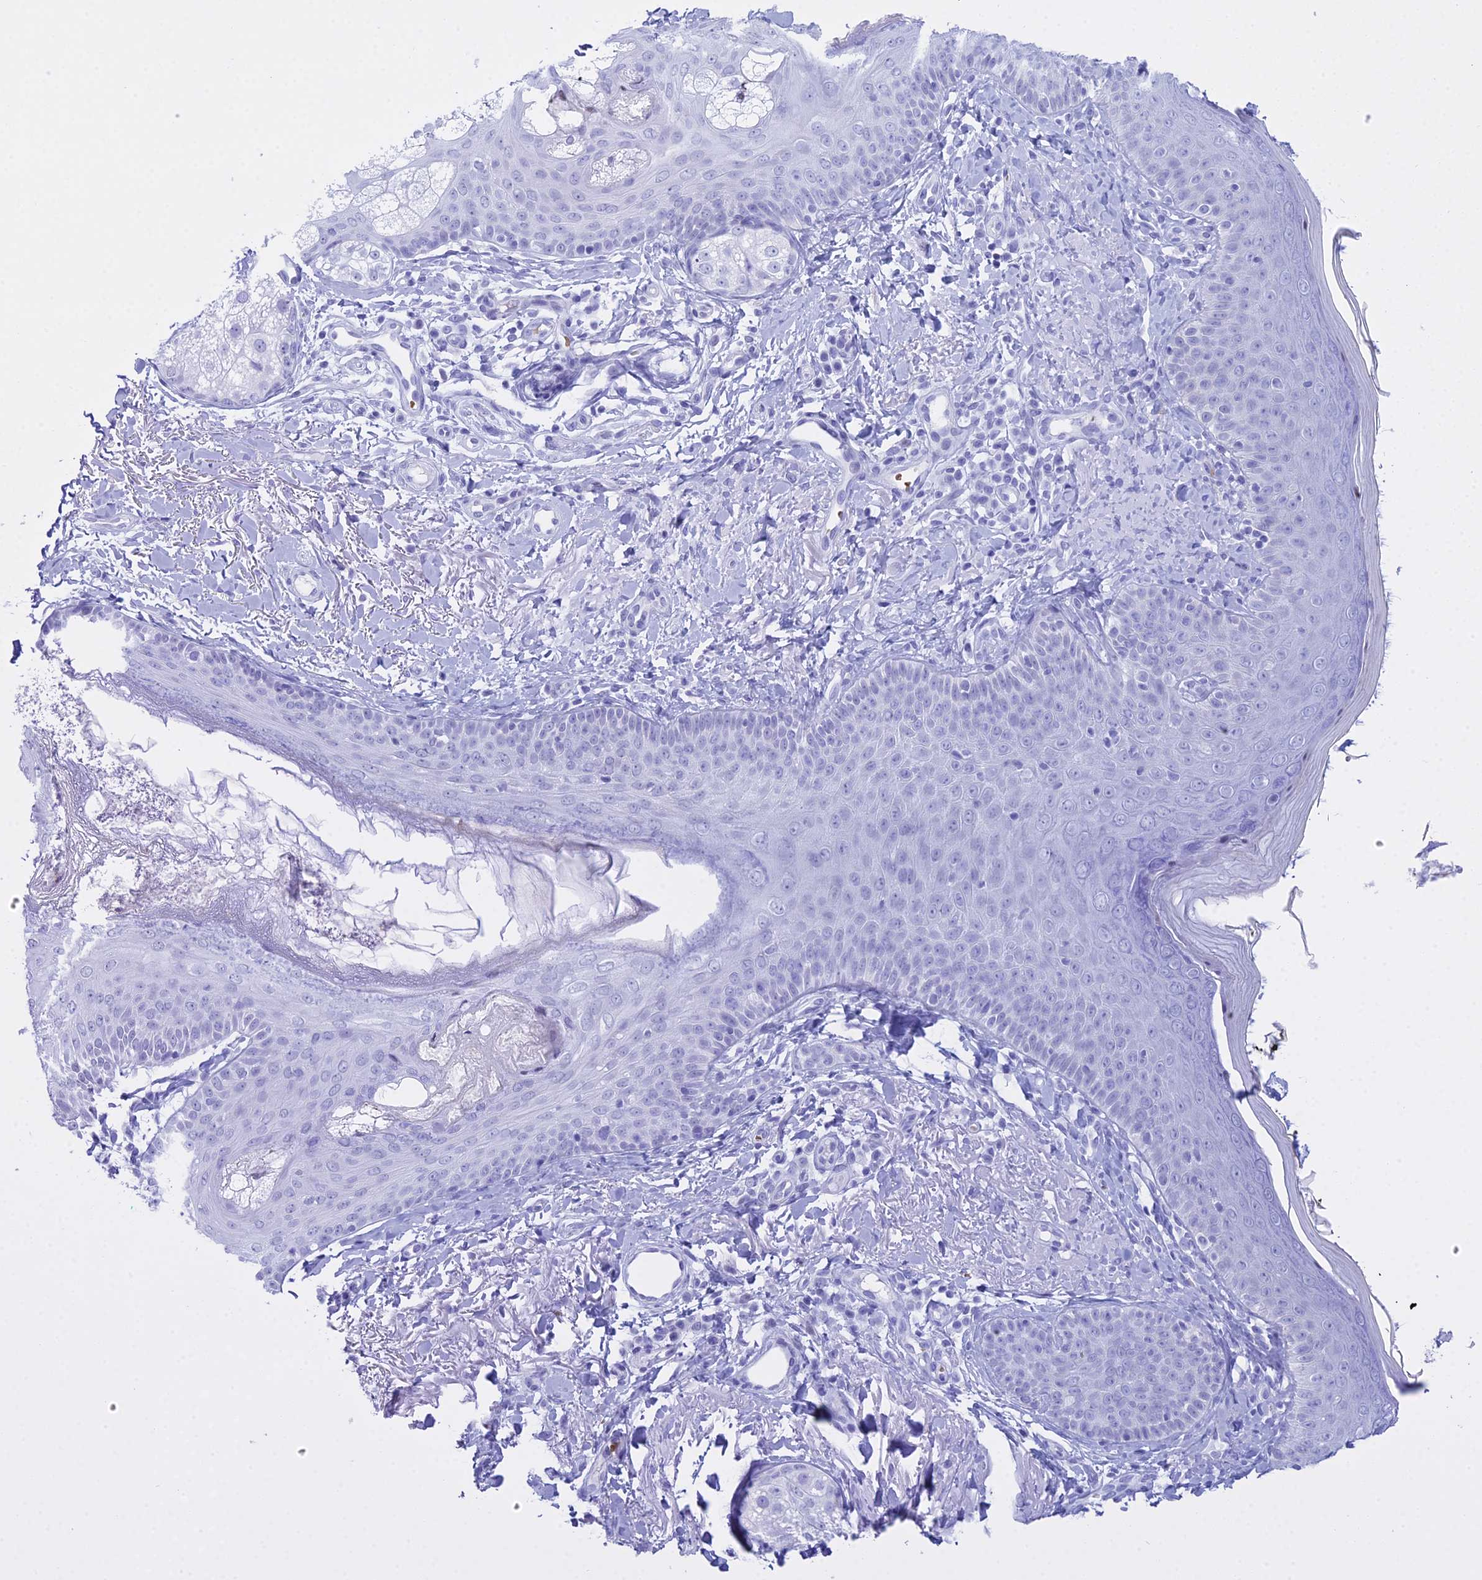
{"staining": {"intensity": "negative", "quantity": "none", "location": "none"}, "tissue": "skin", "cell_type": "Fibroblasts", "image_type": "normal", "snomed": [{"axis": "morphology", "description": "Normal tissue, NOS"}, {"axis": "topography", "description": "Skin"}], "caption": "Micrograph shows no significant protein positivity in fibroblasts of benign skin. (DAB (3,3'-diaminobenzidine) immunohistochemistry with hematoxylin counter stain).", "gene": "RNPS1", "patient": {"sex": "male", "age": 57}}